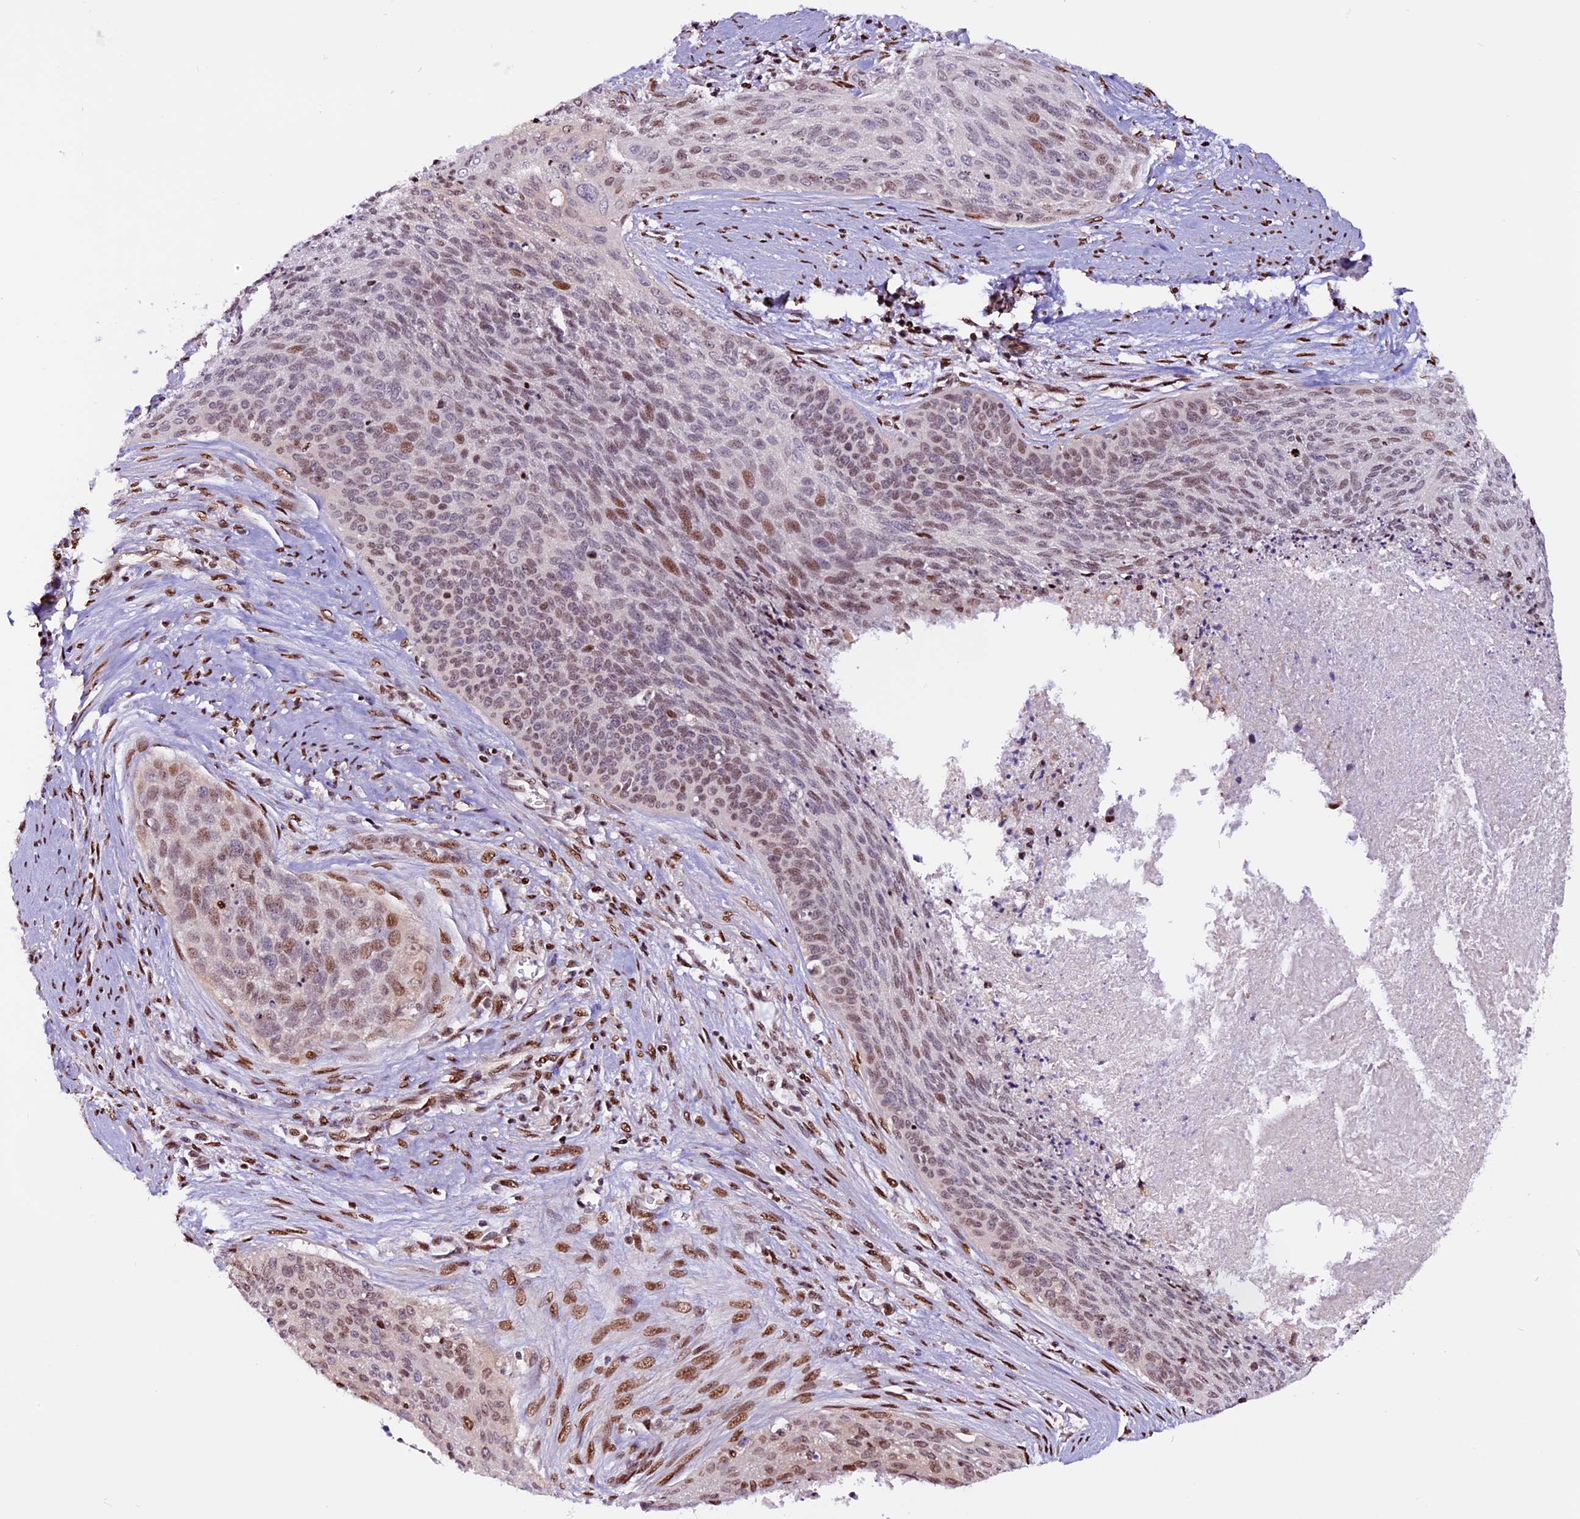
{"staining": {"intensity": "moderate", "quantity": "25%-75%", "location": "nuclear"}, "tissue": "cervical cancer", "cell_type": "Tumor cells", "image_type": "cancer", "snomed": [{"axis": "morphology", "description": "Squamous cell carcinoma, NOS"}, {"axis": "topography", "description": "Cervix"}], "caption": "Cervical squamous cell carcinoma stained with DAB immunohistochemistry demonstrates medium levels of moderate nuclear positivity in about 25%-75% of tumor cells.", "gene": "RINL", "patient": {"sex": "female", "age": 55}}